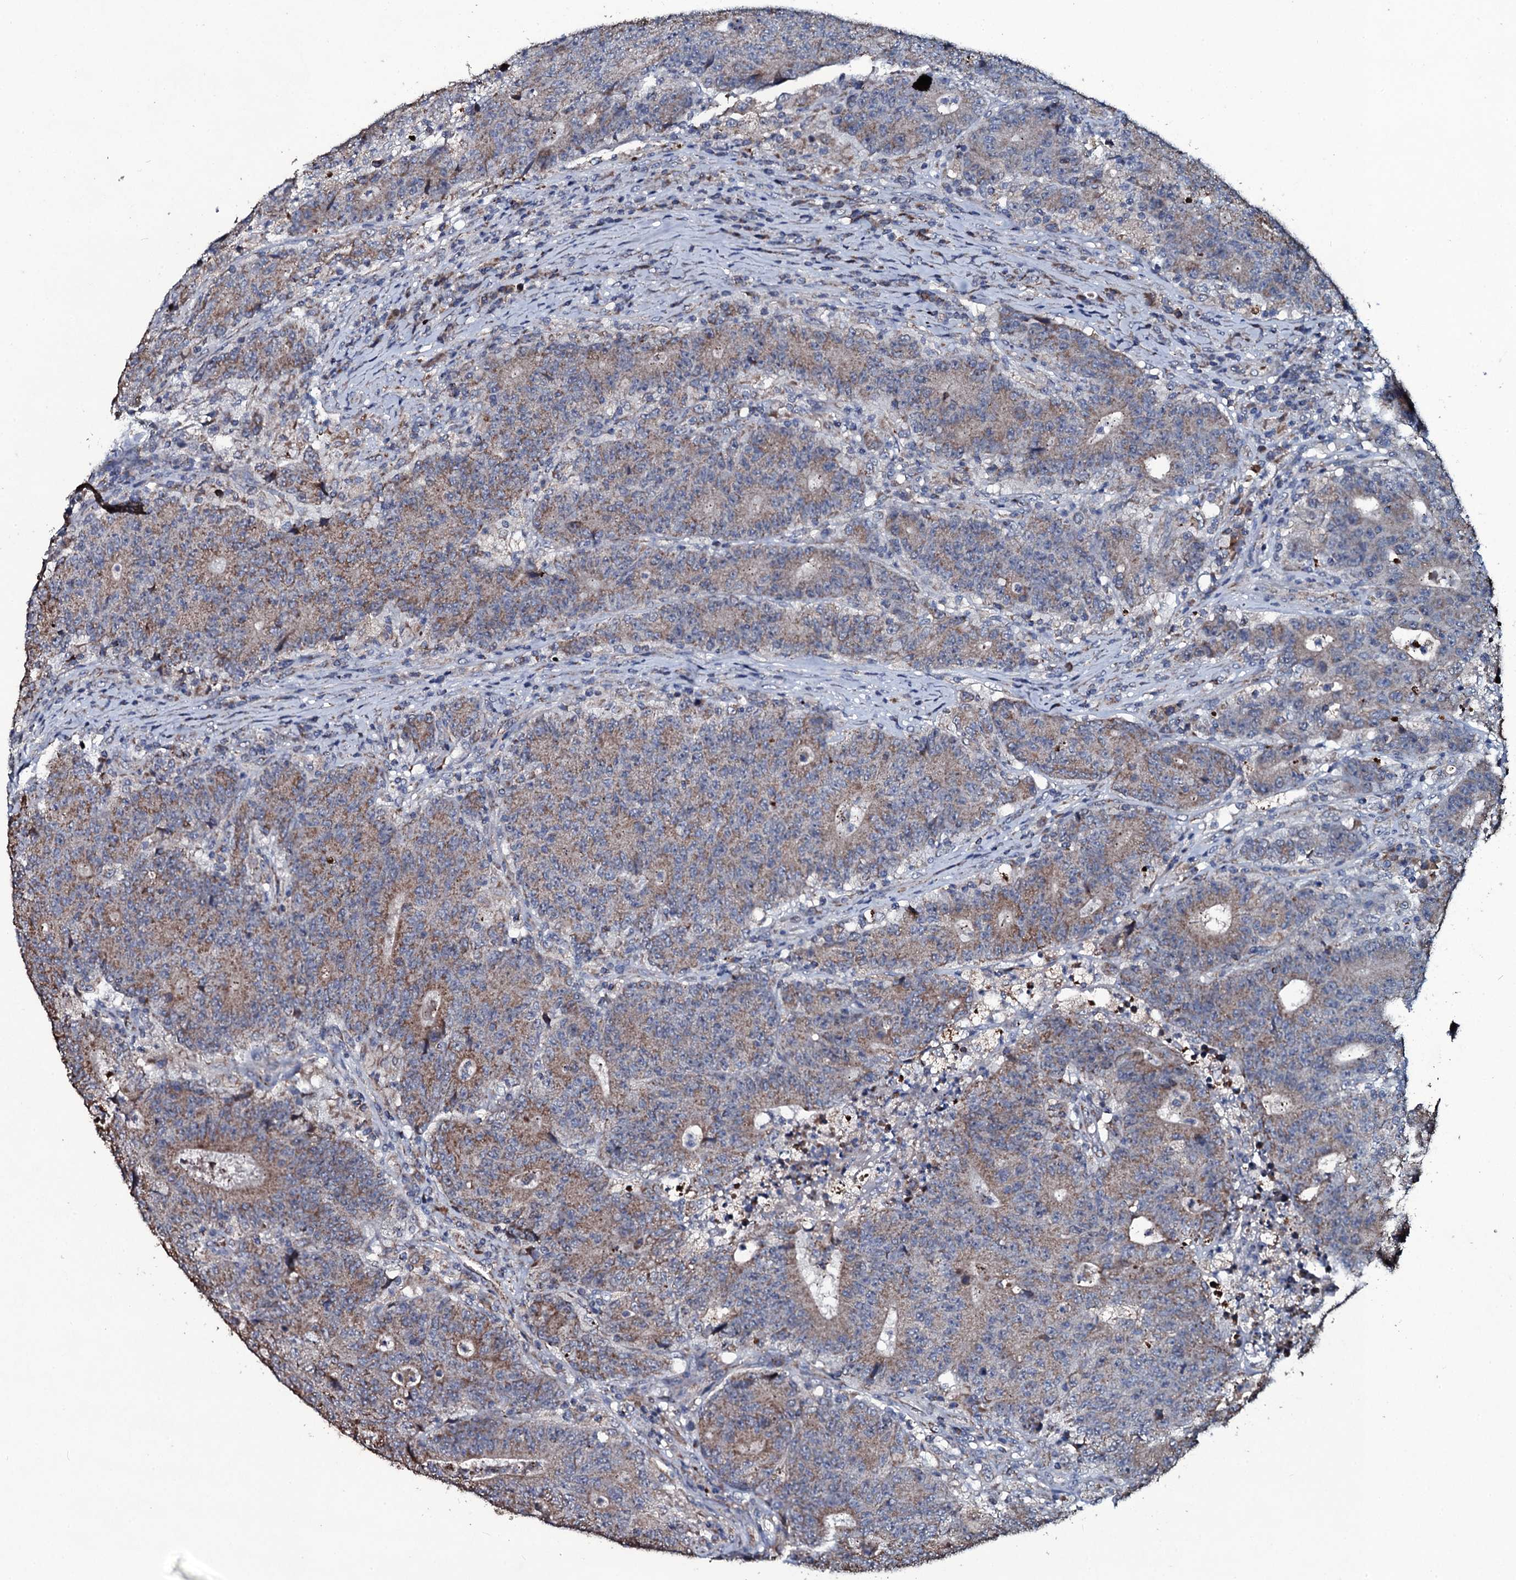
{"staining": {"intensity": "moderate", "quantity": ">75%", "location": "cytoplasmic/membranous"}, "tissue": "colorectal cancer", "cell_type": "Tumor cells", "image_type": "cancer", "snomed": [{"axis": "morphology", "description": "Adenocarcinoma, NOS"}, {"axis": "topography", "description": "Colon"}], "caption": "A micrograph of colorectal adenocarcinoma stained for a protein exhibits moderate cytoplasmic/membranous brown staining in tumor cells.", "gene": "DYNC2I2", "patient": {"sex": "female", "age": 75}}